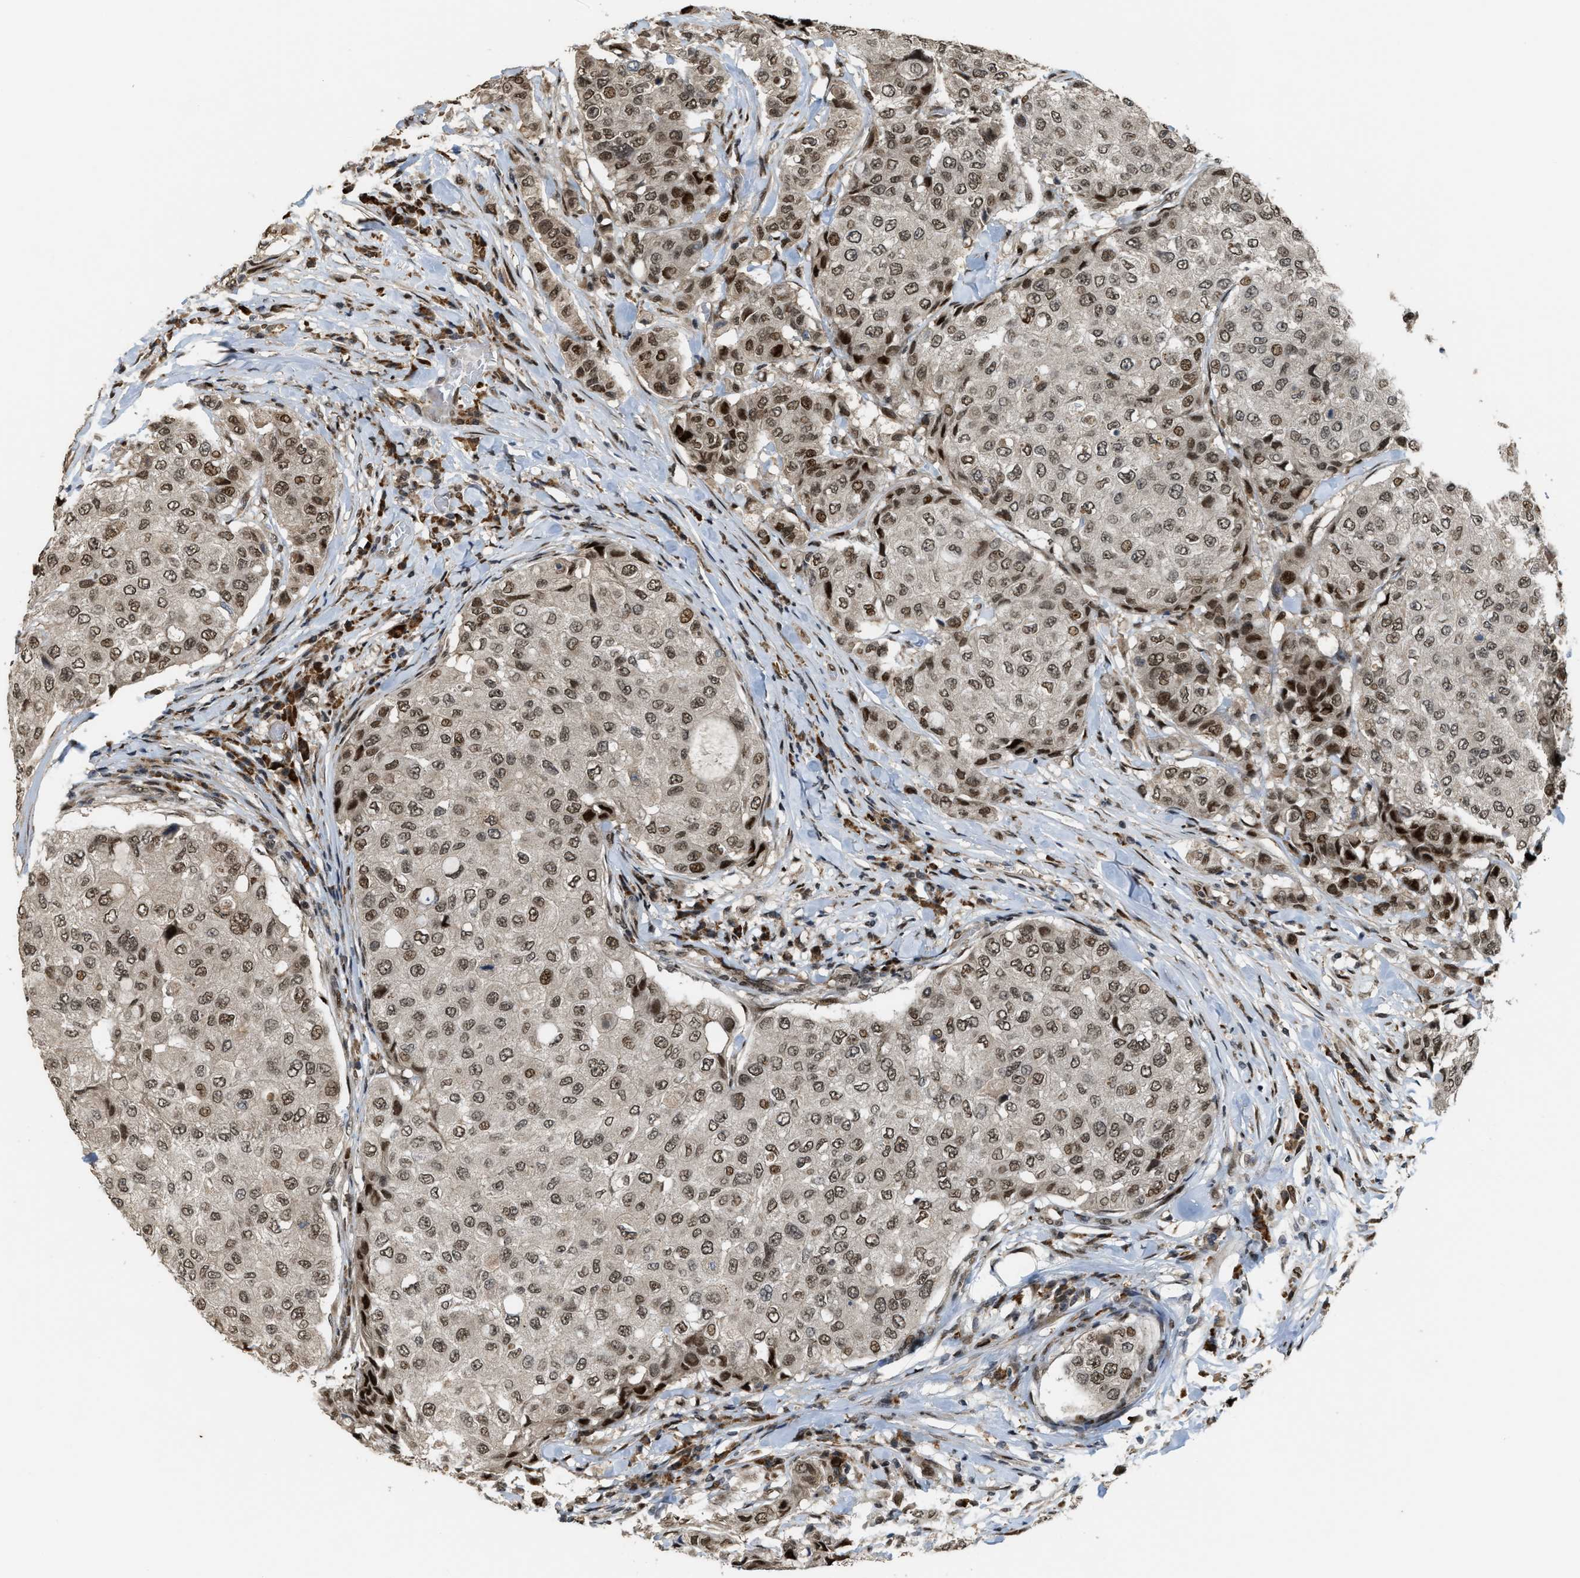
{"staining": {"intensity": "moderate", "quantity": ">75%", "location": "nuclear"}, "tissue": "breast cancer", "cell_type": "Tumor cells", "image_type": "cancer", "snomed": [{"axis": "morphology", "description": "Duct carcinoma"}, {"axis": "topography", "description": "Breast"}], "caption": "This is a photomicrograph of immunohistochemistry (IHC) staining of breast cancer, which shows moderate positivity in the nuclear of tumor cells.", "gene": "SERTAD2", "patient": {"sex": "female", "age": 27}}